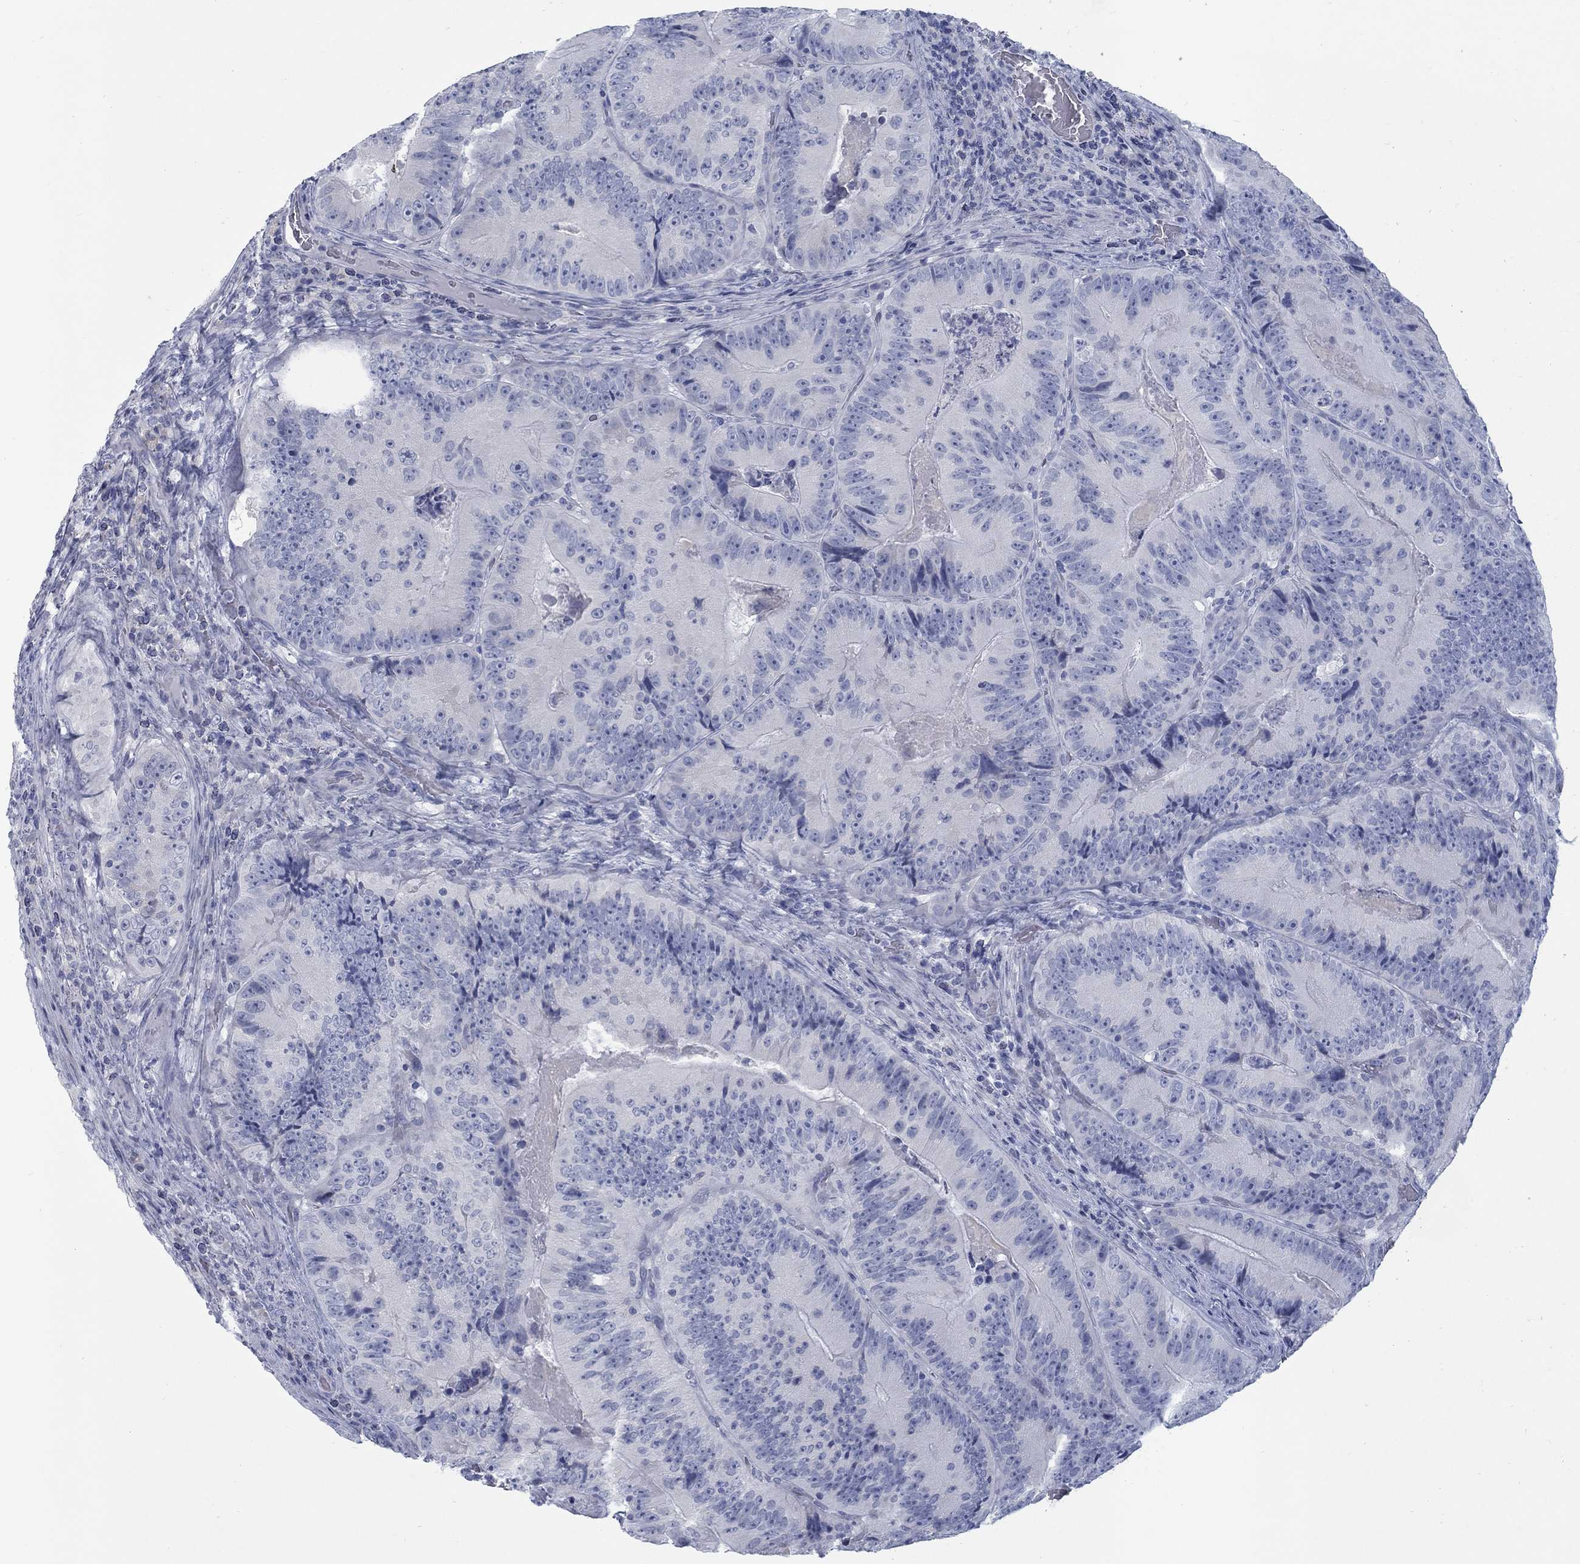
{"staining": {"intensity": "negative", "quantity": "none", "location": "none"}, "tissue": "colorectal cancer", "cell_type": "Tumor cells", "image_type": "cancer", "snomed": [{"axis": "morphology", "description": "Adenocarcinoma, NOS"}, {"axis": "topography", "description": "Colon"}], "caption": "This photomicrograph is of colorectal cancer (adenocarcinoma) stained with immunohistochemistry to label a protein in brown with the nuclei are counter-stained blue. There is no staining in tumor cells.", "gene": "RFTN2", "patient": {"sex": "female", "age": 86}}